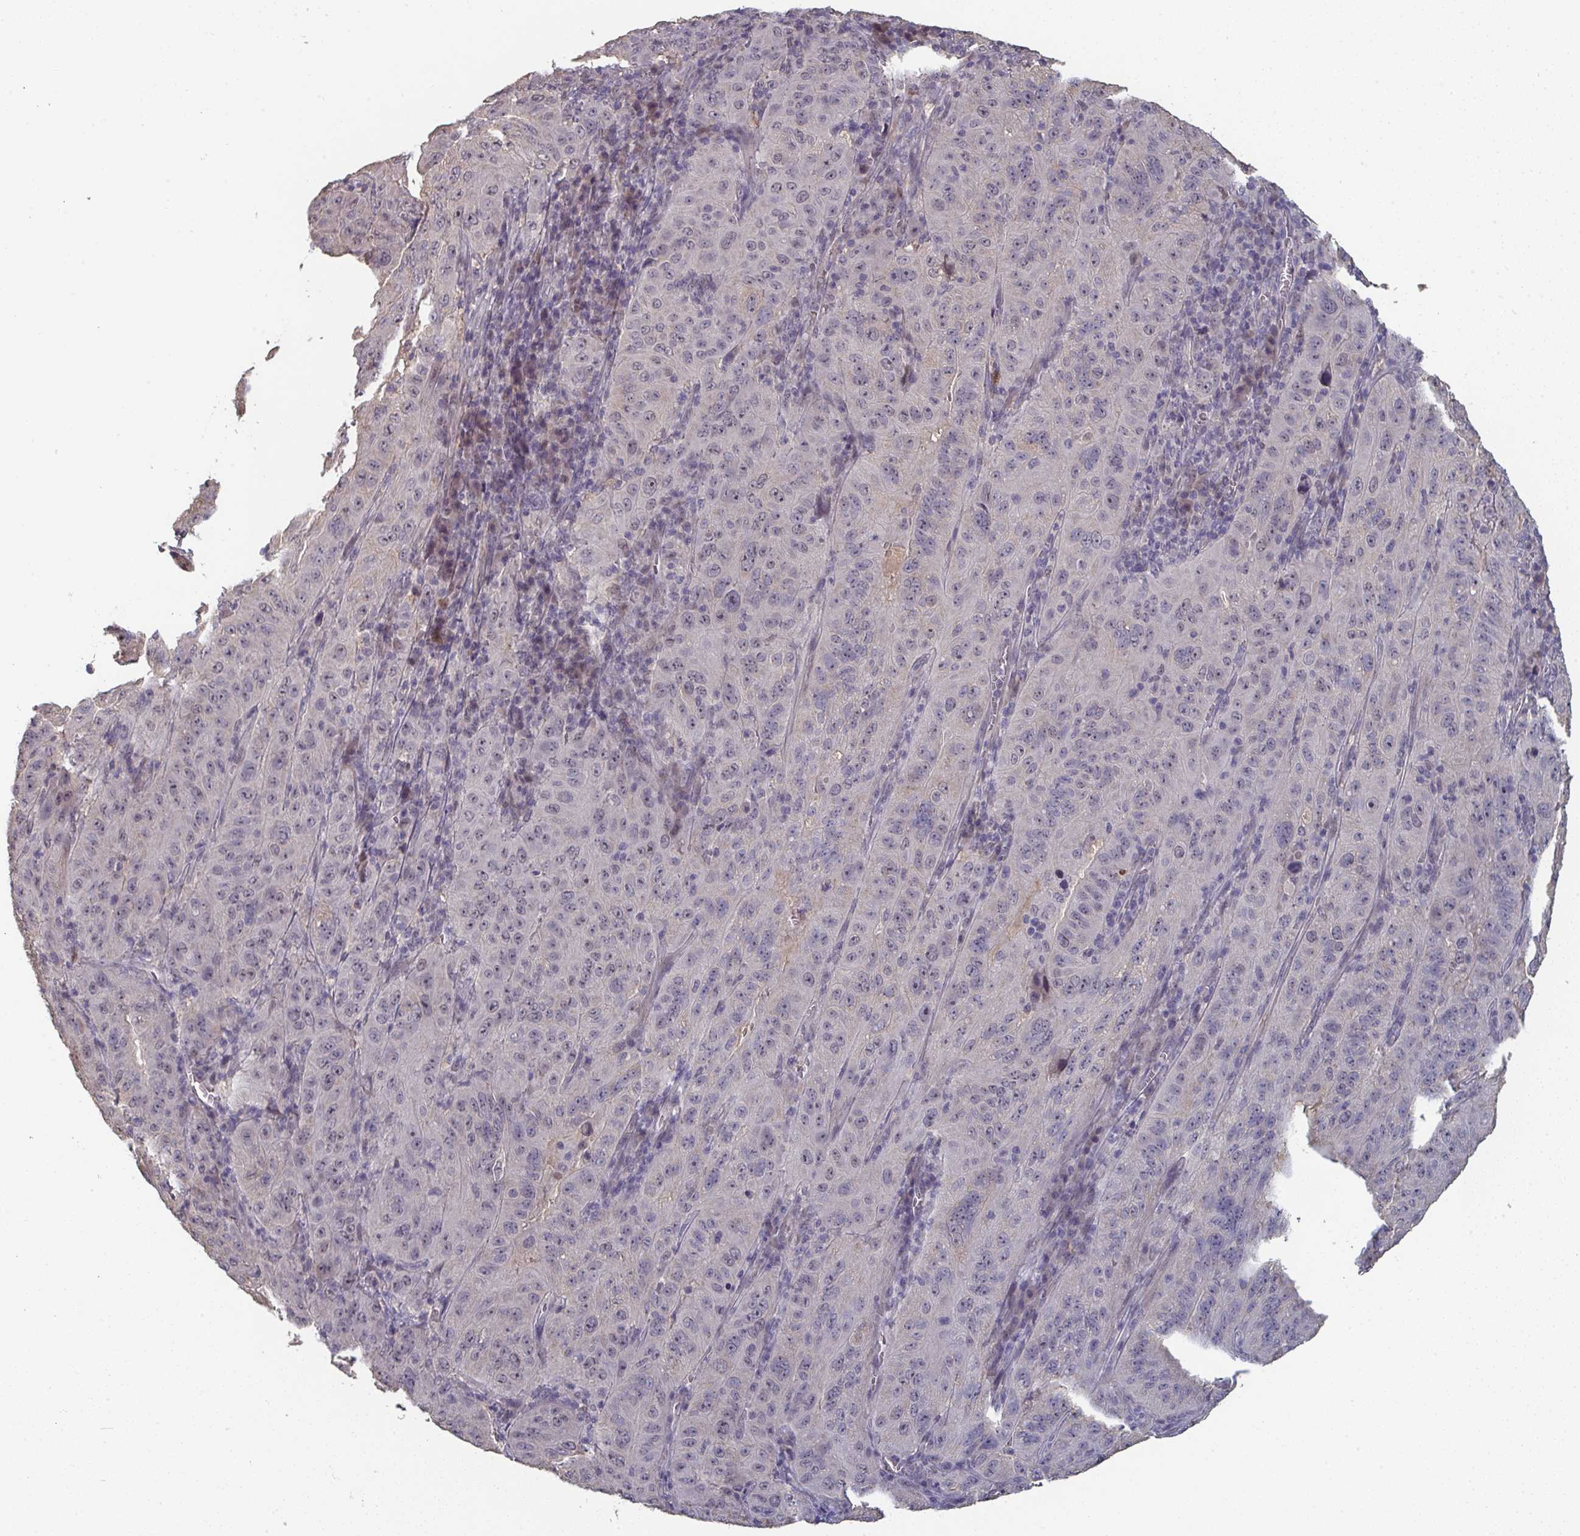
{"staining": {"intensity": "negative", "quantity": "none", "location": "none"}, "tissue": "pancreatic cancer", "cell_type": "Tumor cells", "image_type": "cancer", "snomed": [{"axis": "morphology", "description": "Adenocarcinoma, NOS"}, {"axis": "topography", "description": "Pancreas"}], "caption": "Adenocarcinoma (pancreatic) was stained to show a protein in brown. There is no significant staining in tumor cells.", "gene": "LIX1", "patient": {"sex": "male", "age": 63}}